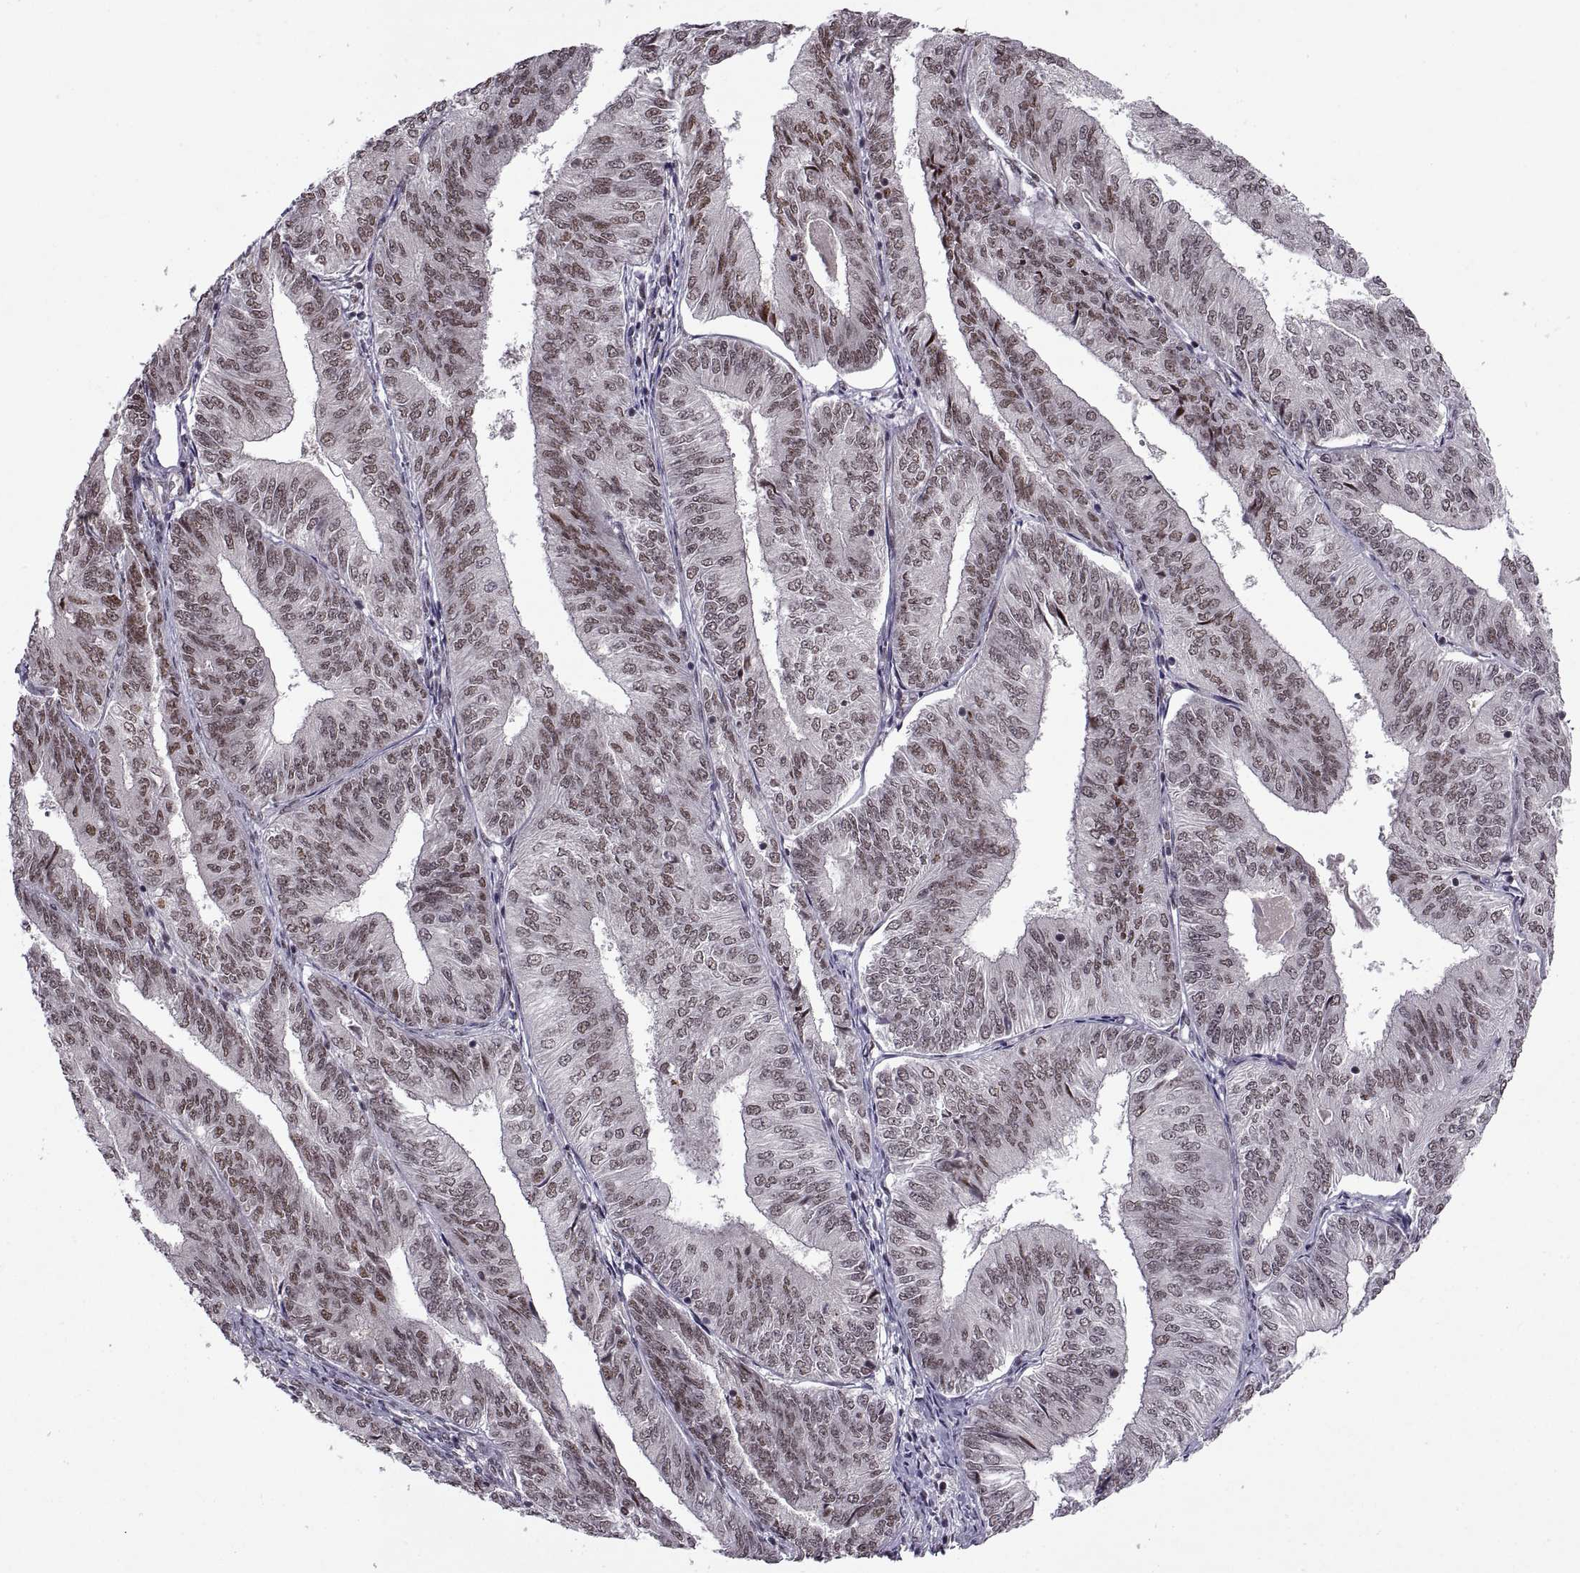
{"staining": {"intensity": "weak", "quantity": "25%-75%", "location": "nuclear"}, "tissue": "endometrial cancer", "cell_type": "Tumor cells", "image_type": "cancer", "snomed": [{"axis": "morphology", "description": "Adenocarcinoma, NOS"}, {"axis": "topography", "description": "Endometrium"}], "caption": "A high-resolution histopathology image shows immunohistochemistry (IHC) staining of endometrial cancer, which demonstrates weak nuclear positivity in about 25%-75% of tumor cells.", "gene": "MT1E", "patient": {"sex": "female", "age": 58}}